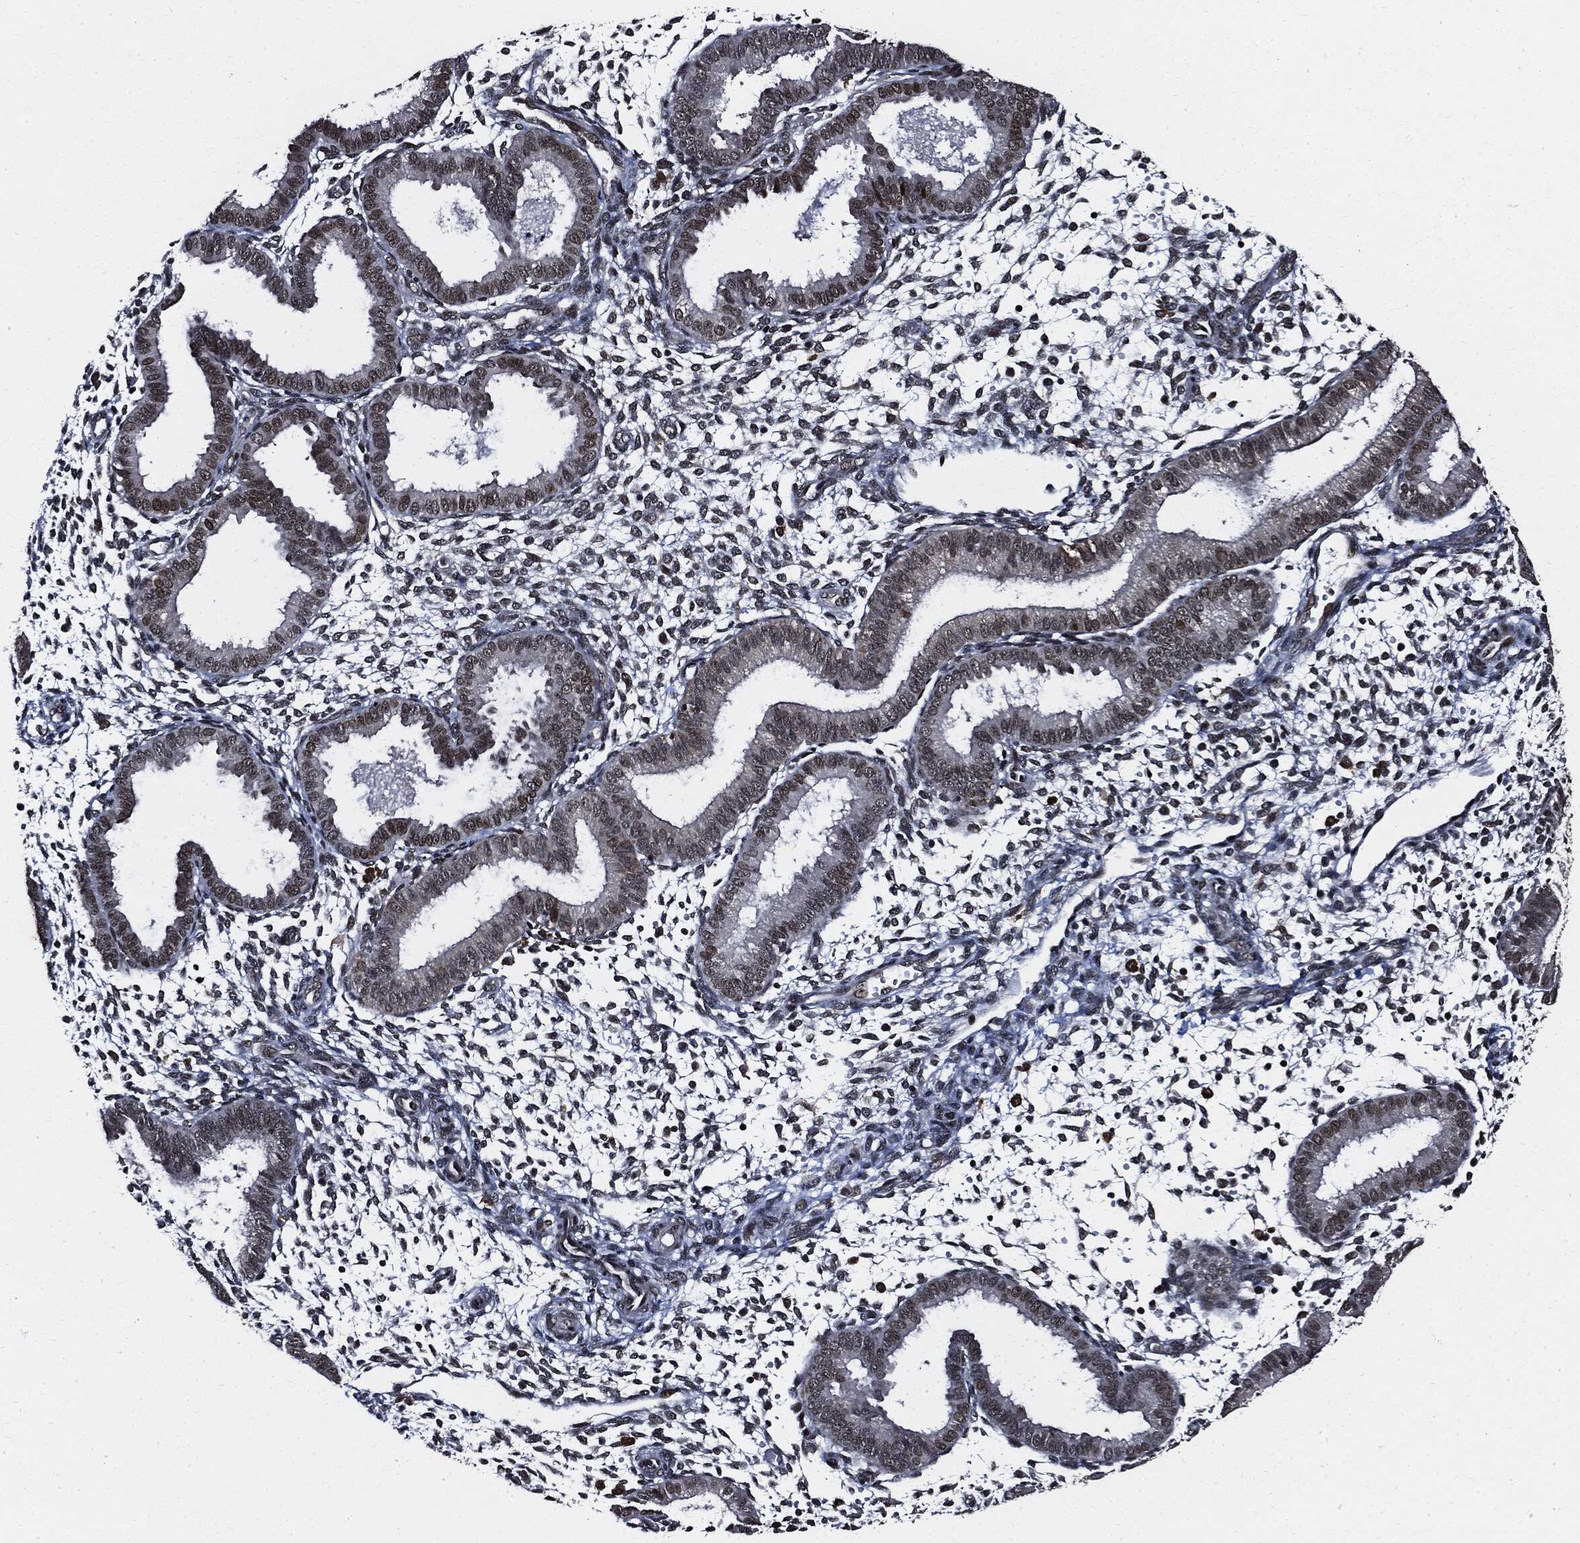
{"staining": {"intensity": "moderate", "quantity": "25%-75%", "location": "nuclear"}, "tissue": "endometrium", "cell_type": "Cells in endometrial stroma", "image_type": "normal", "snomed": [{"axis": "morphology", "description": "Normal tissue, NOS"}, {"axis": "topography", "description": "Endometrium"}], "caption": "Immunohistochemistry (DAB (3,3'-diaminobenzidine)) staining of benign endometrium exhibits moderate nuclear protein staining in about 25%-75% of cells in endometrial stroma.", "gene": "SUGT1", "patient": {"sex": "female", "age": 43}}